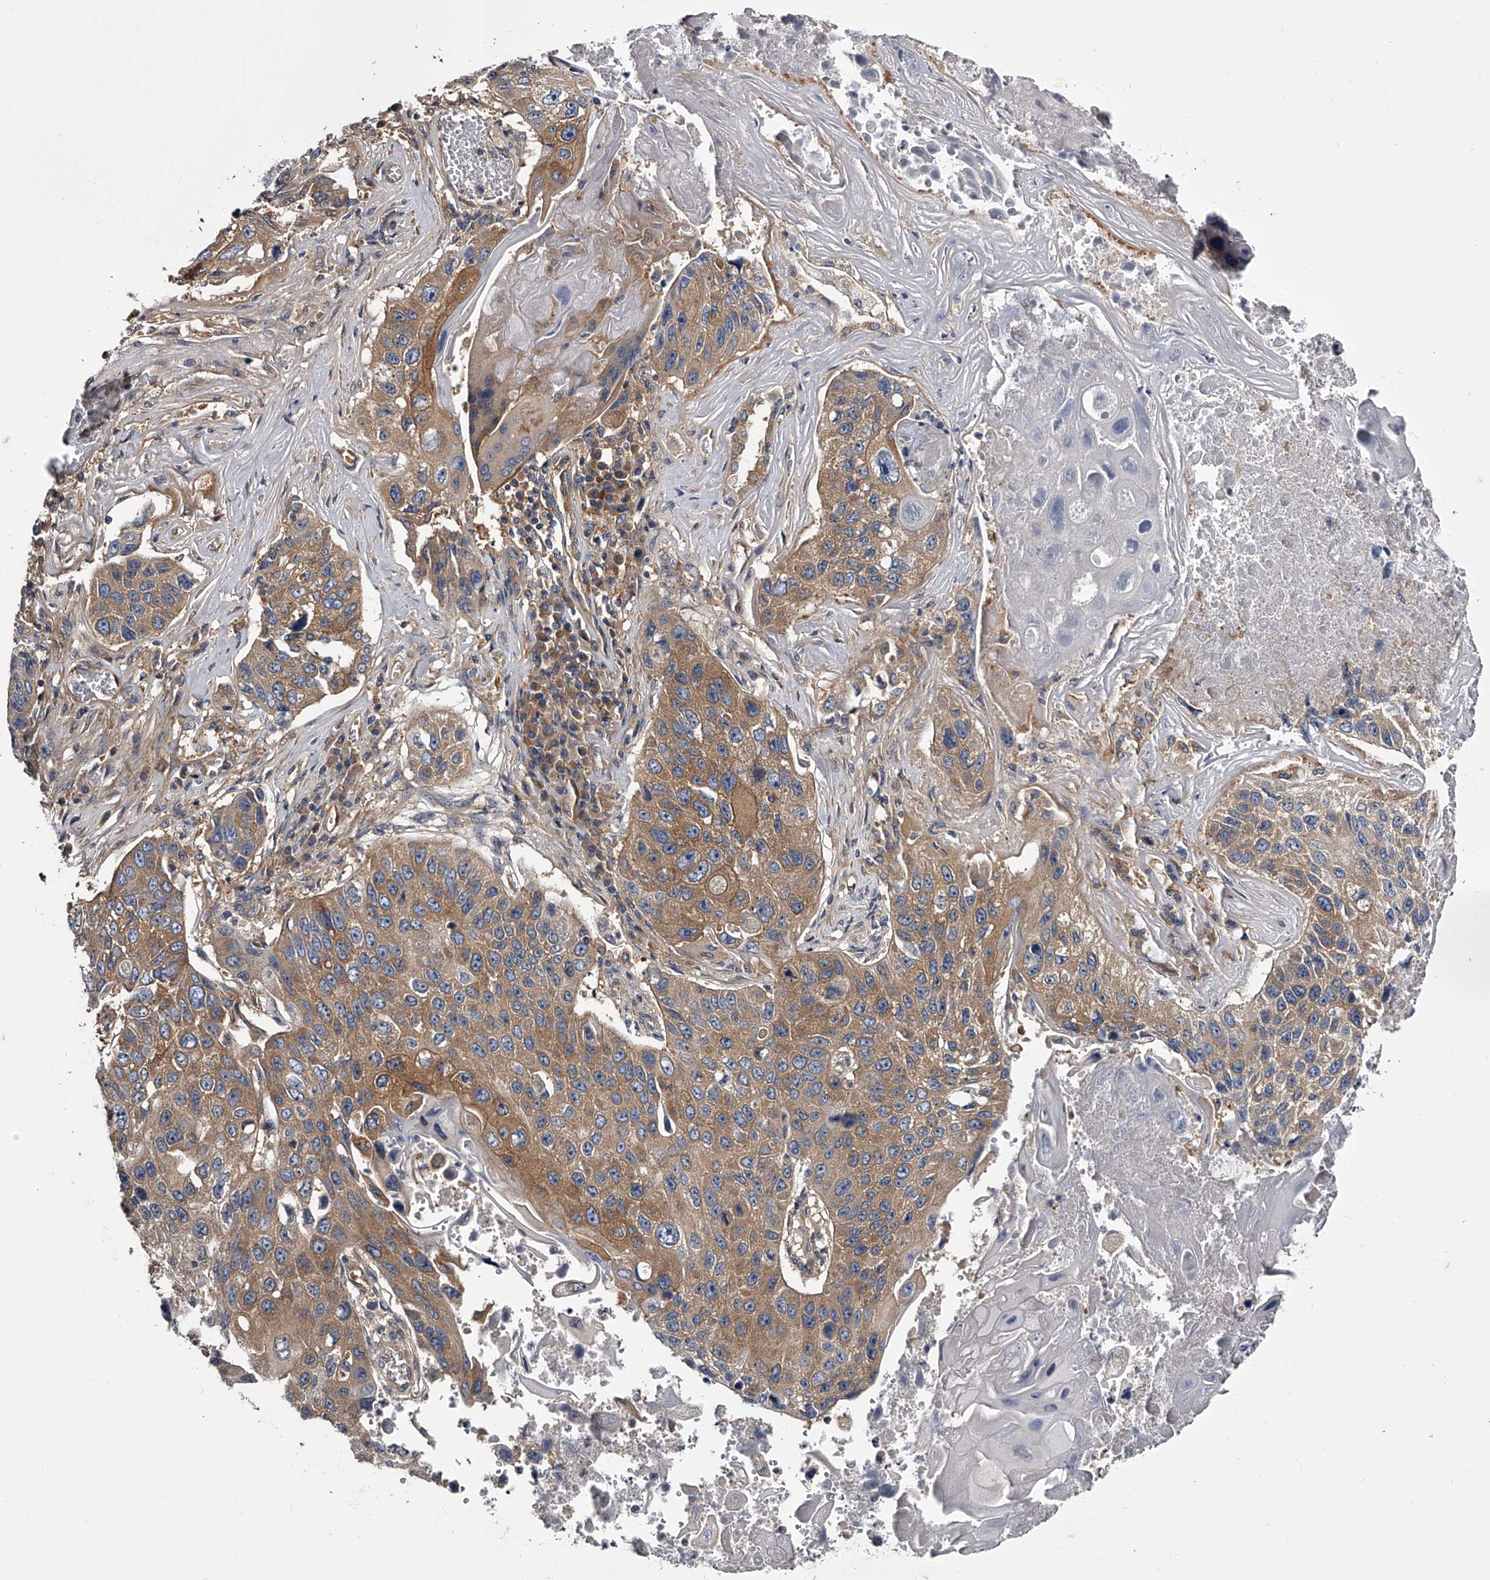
{"staining": {"intensity": "moderate", "quantity": ">75%", "location": "cytoplasmic/membranous"}, "tissue": "lung cancer", "cell_type": "Tumor cells", "image_type": "cancer", "snomed": [{"axis": "morphology", "description": "Squamous cell carcinoma, NOS"}, {"axis": "topography", "description": "Lung"}], "caption": "Immunohistochemical staining of lung squamous cell carcinoma shows moderate cytoplasmic/membranous protein staining in about >75% of tumor cells. The staining is performed using DAB brown chromogen to label protein expression. The nuclei are counter-stained blue using hematoxylin.", "gene": "GAPVD1", "patient": {"sex": "male", "age": 61}}